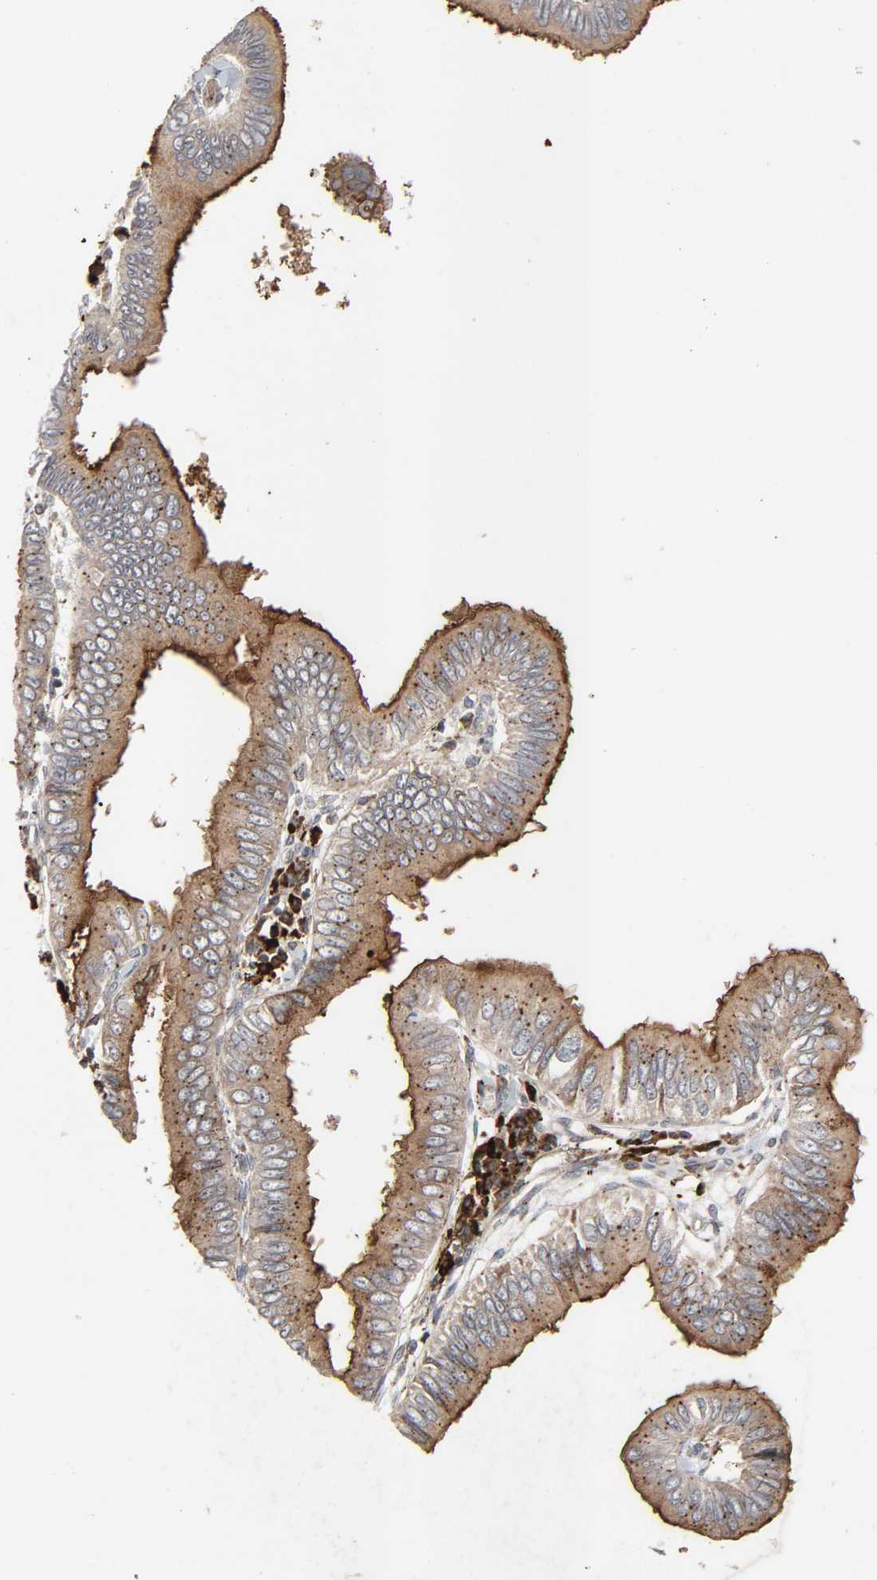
{"staining": {"intensity": "strong", "quantity": ">75%", "location": "cytoplasmic/membranous"}, "tissue": "pancreatic cancer", "cell_type": "Tumor cells", "image_type": "cancer", "snomed": [{"axis": "morphology", "description": "Normal tissue, NOS"}, {"axis": "topography", "description": "Lymph node"}], "caption": "About >75% of tumor cells in pancreatic cancer reveal strong cytoplasmic/membranous protein staining as visualized by brown immunohistochemical staining.", "gene": "ADCY4", "patient": {"sex": "male", "age": 50}}